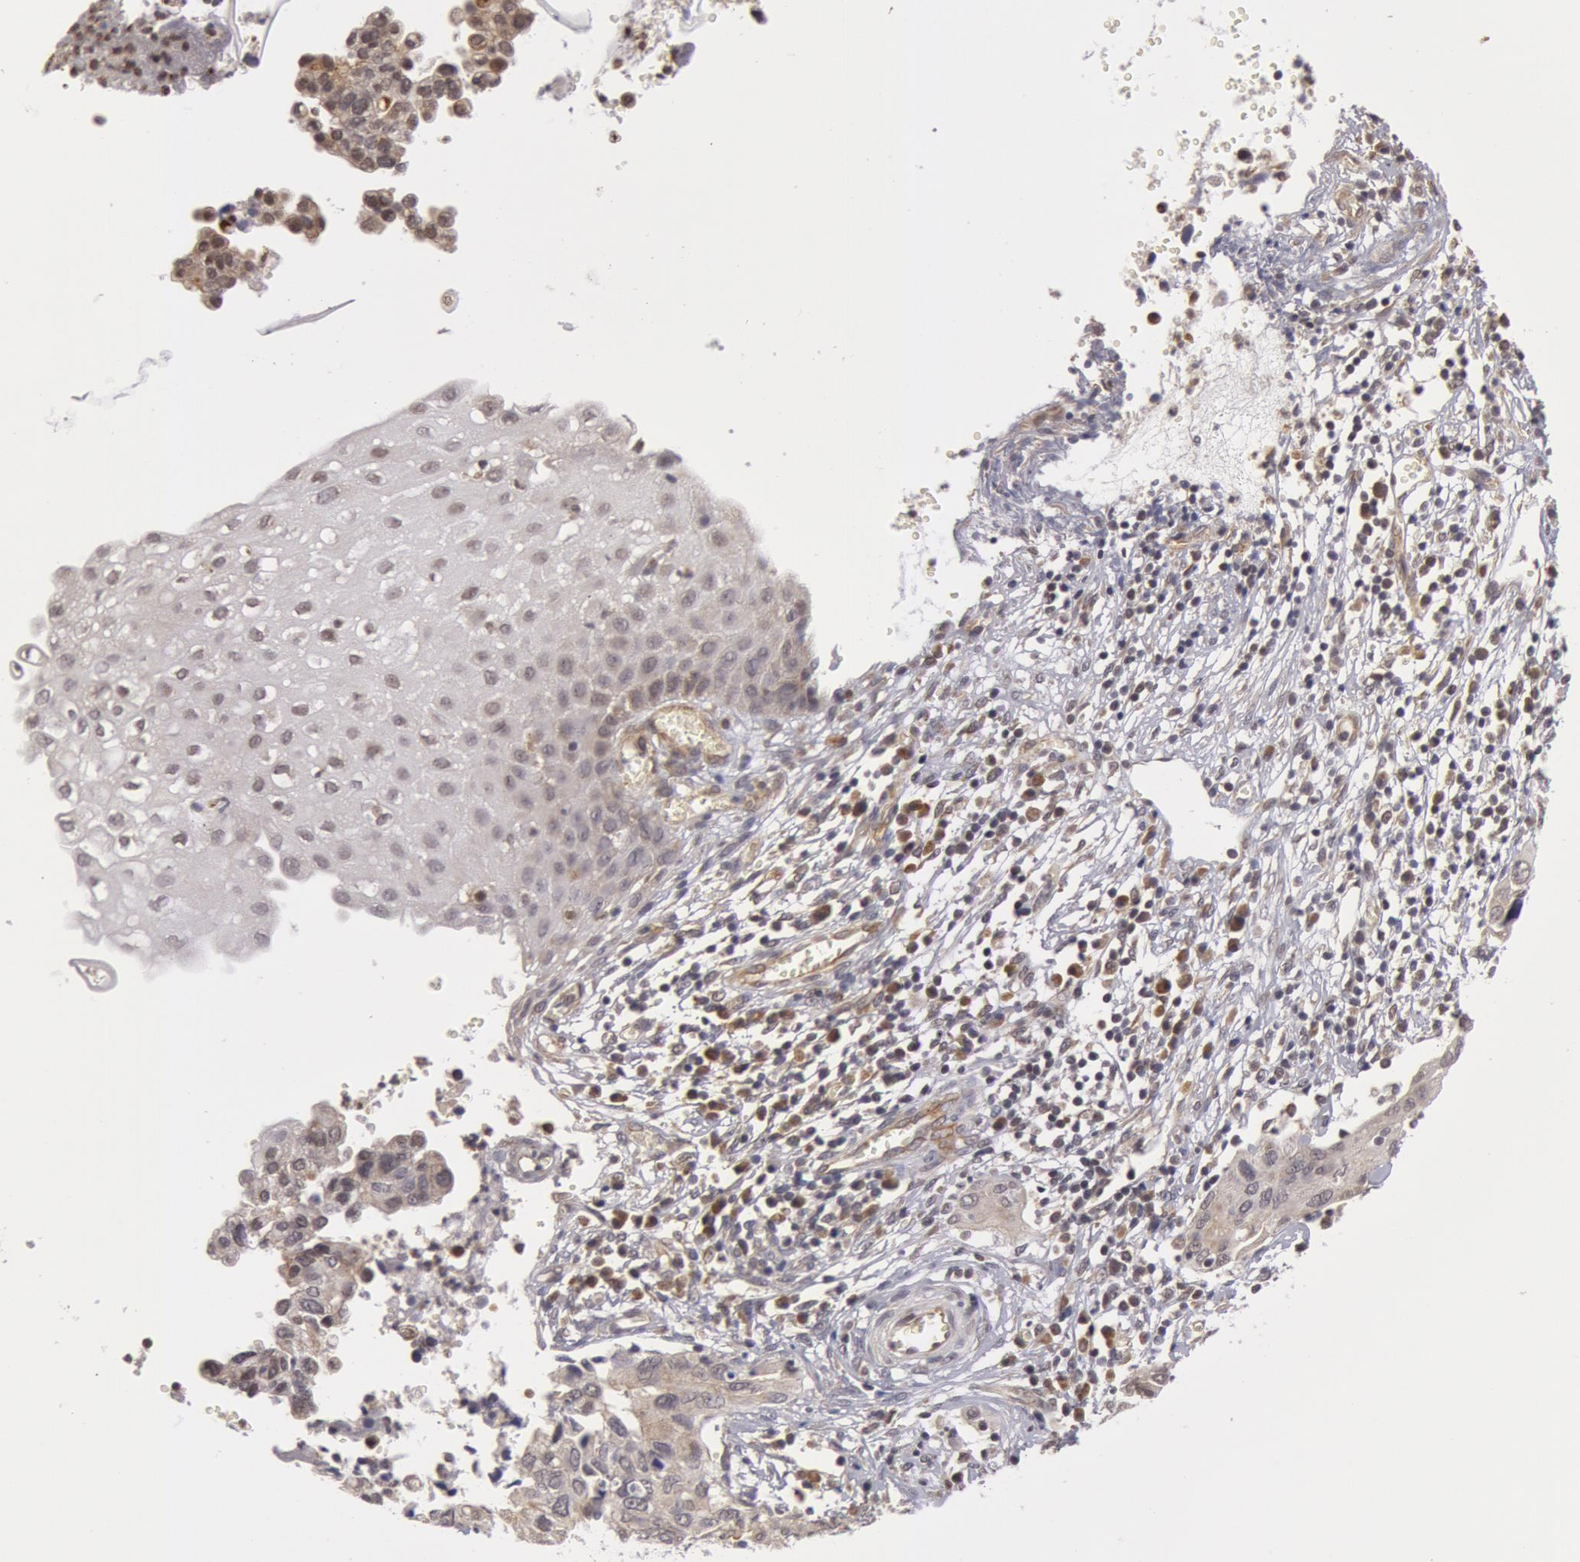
{"staining": {"intensity": "negative", "quantity": "none", "location": "none"}, "tissue": "cervical cancer", "cell_type": "Tumor cells", "image_type": "cancer", "snomed": [{"axis": "morphology", "description": "Normal tissue, NOS"}, {"axis": "morphology", "description": "Squamous cell carcinoma, NOS"}, {"axis": "topography", "description": "Cervix"}], "caption": "Squamous cell carcinoma (cervical) was stained to show a protein in brown. There is no significant staining in tumor cells.", "gene": "SYTL4", "patient": {"sex": "female", "age": 45}}